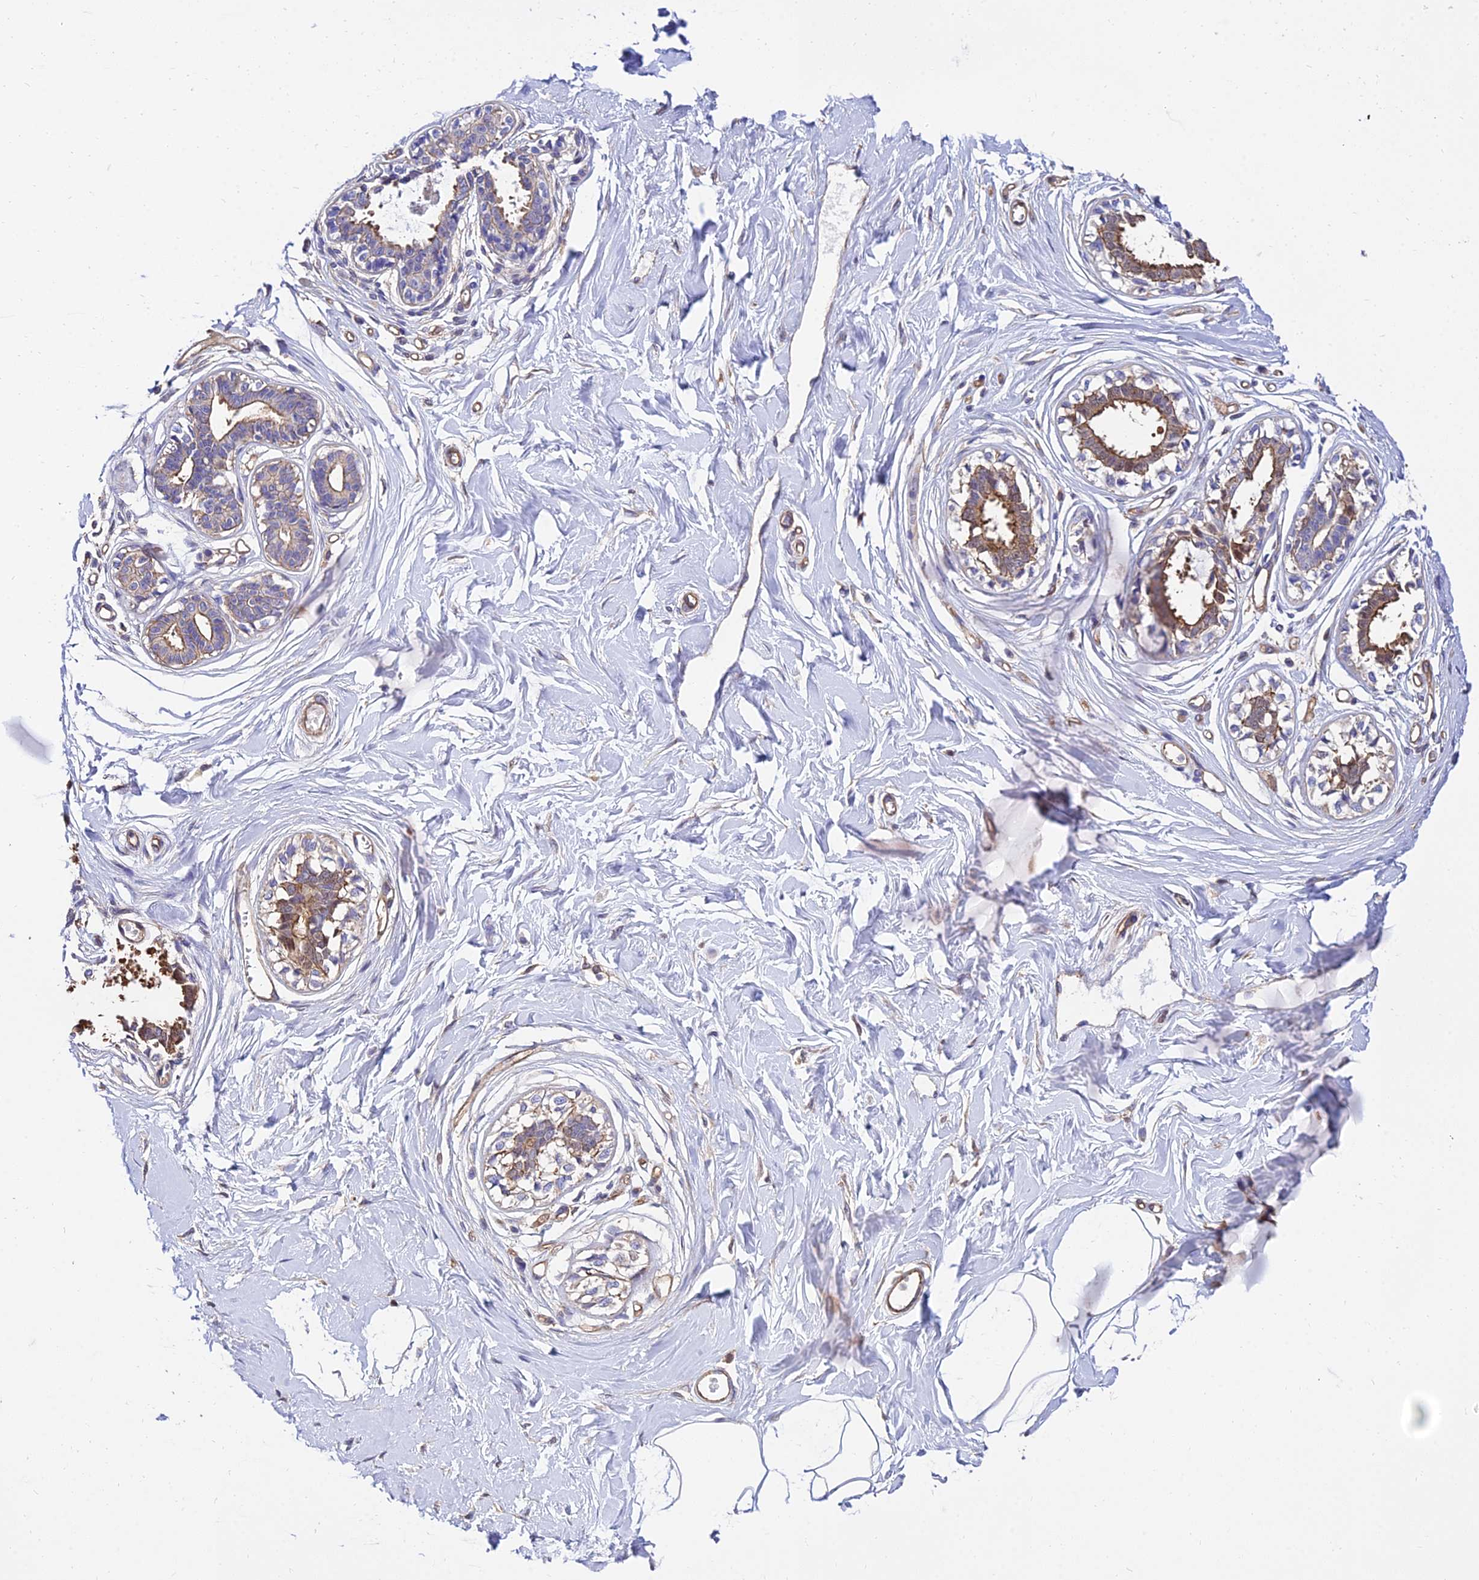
{"staining": {"intensity": "negative", "quantity": "none", "location": "none"}, "tissue": "breast", "cell_type": "Adipocytes", "image_type": "normal", "snomed": [{"axis": "morphology", "description": "Normal tissue, NOS"}, {"axis": "topography", "description": "Breast"}], "caption": "IHC histopathology image of normal breast stained for a protein (brown), which exhibits no staining in adipocytes.", "gene": "CALM1", "patient": {"sex": "female", "age": 45}}